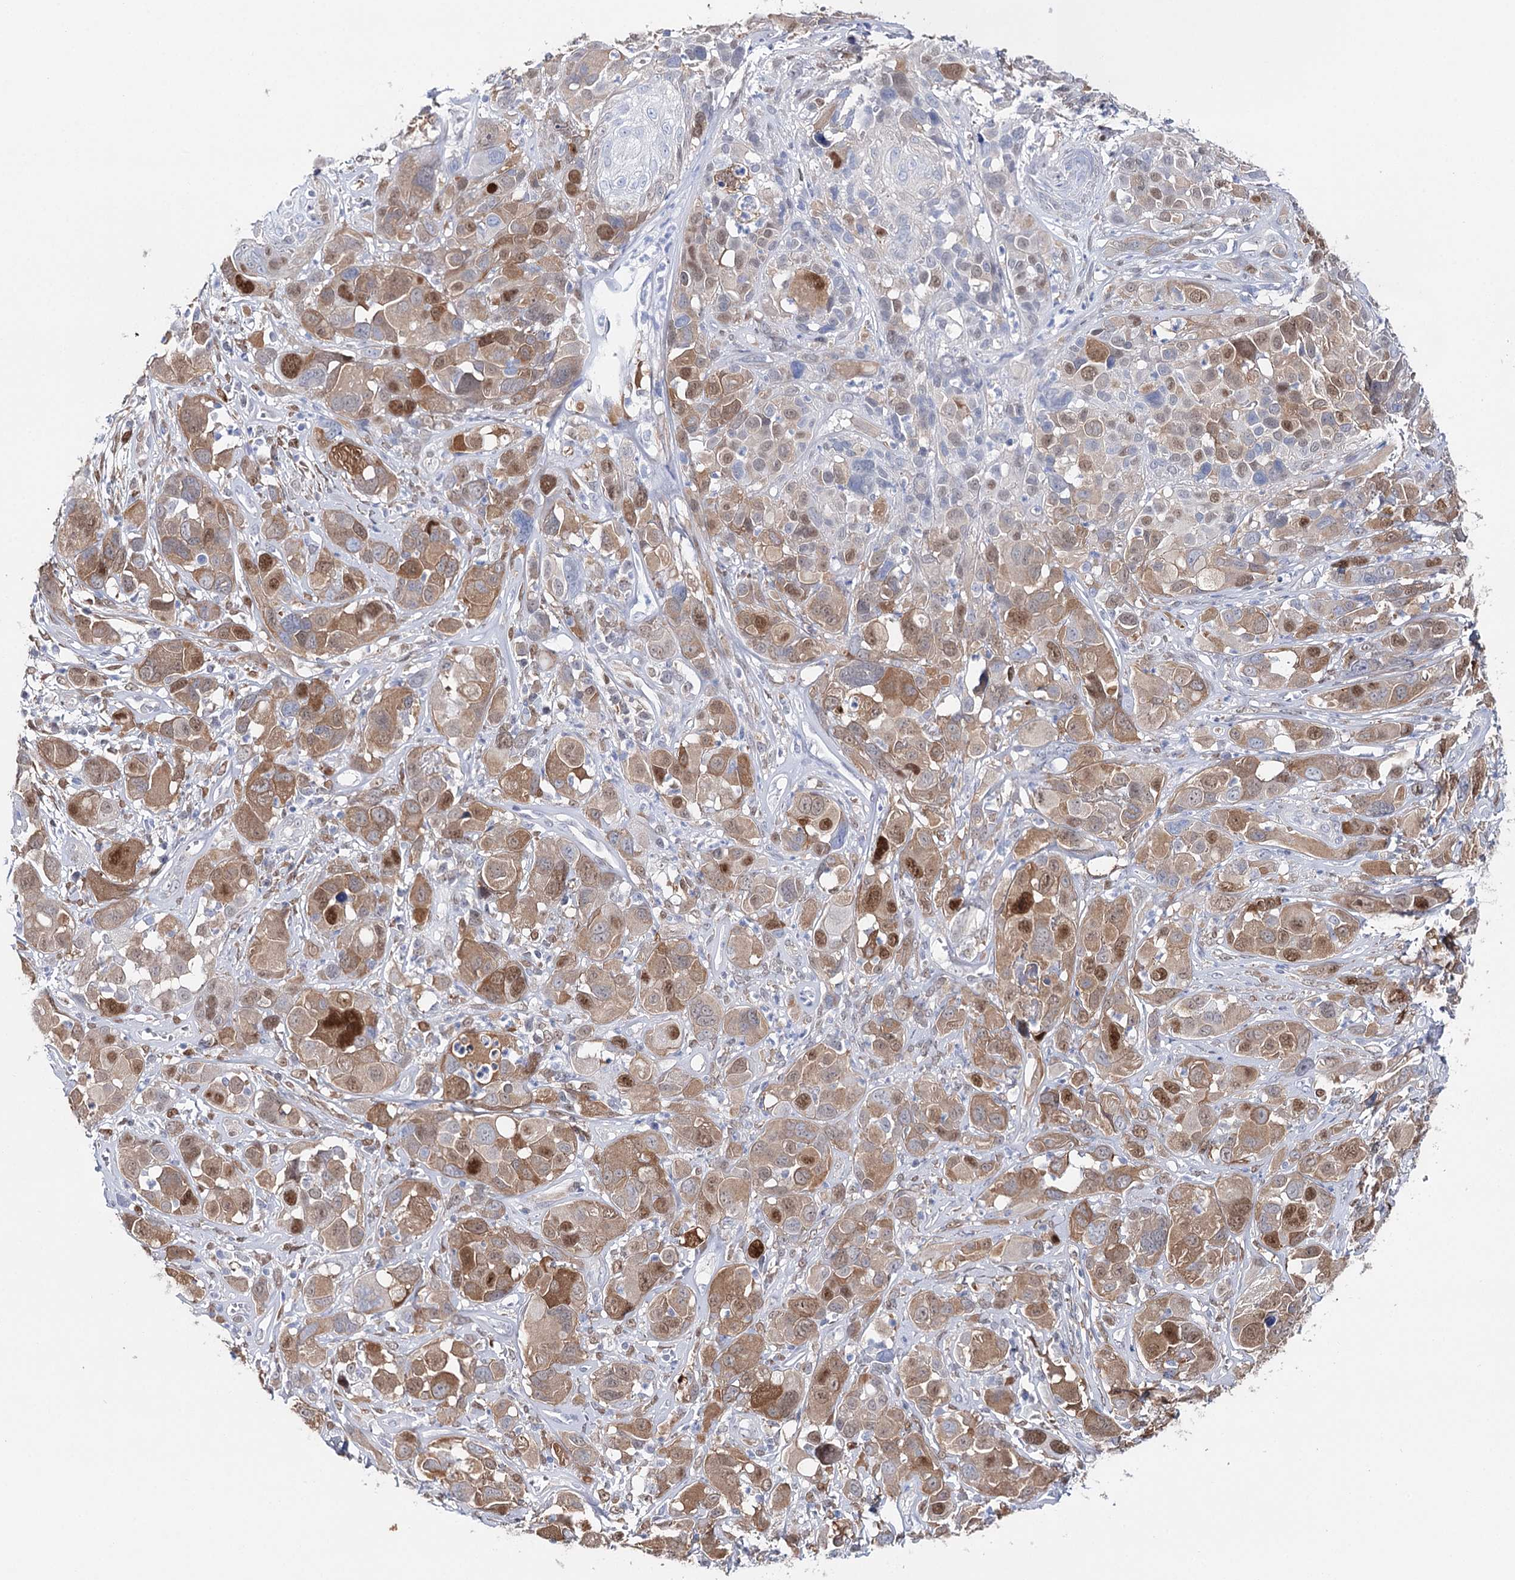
{"staining": {"intensity": "moderate", "quantity": "25%-75%", "location": "cytoplasmic/membranous,nuclear"}, "tissue": "melanoma", "cell_type": "Tumor cells", "image_type": "cancer", "snomed": [{"axis": "morphology", "description": "Malignant melanoma, NOS"}, {"axis": "topography", "description": "Skin of trunk"}], "caption": "IHC (DAB (3,3'-diaminobenzidine)) staining of human malignant melanoma demonstrates moderate cytoplasmic/membranous and nuclear protein expression in about 25%-75% of tumor cells. The staining was performed using DAB to visualize the protein expression in brown, while the nuclei were stained in blue with hematoxylin (Magnification: 20x).", "gene": "UGDH", "patient": {"sex": "male", "age": 71}}